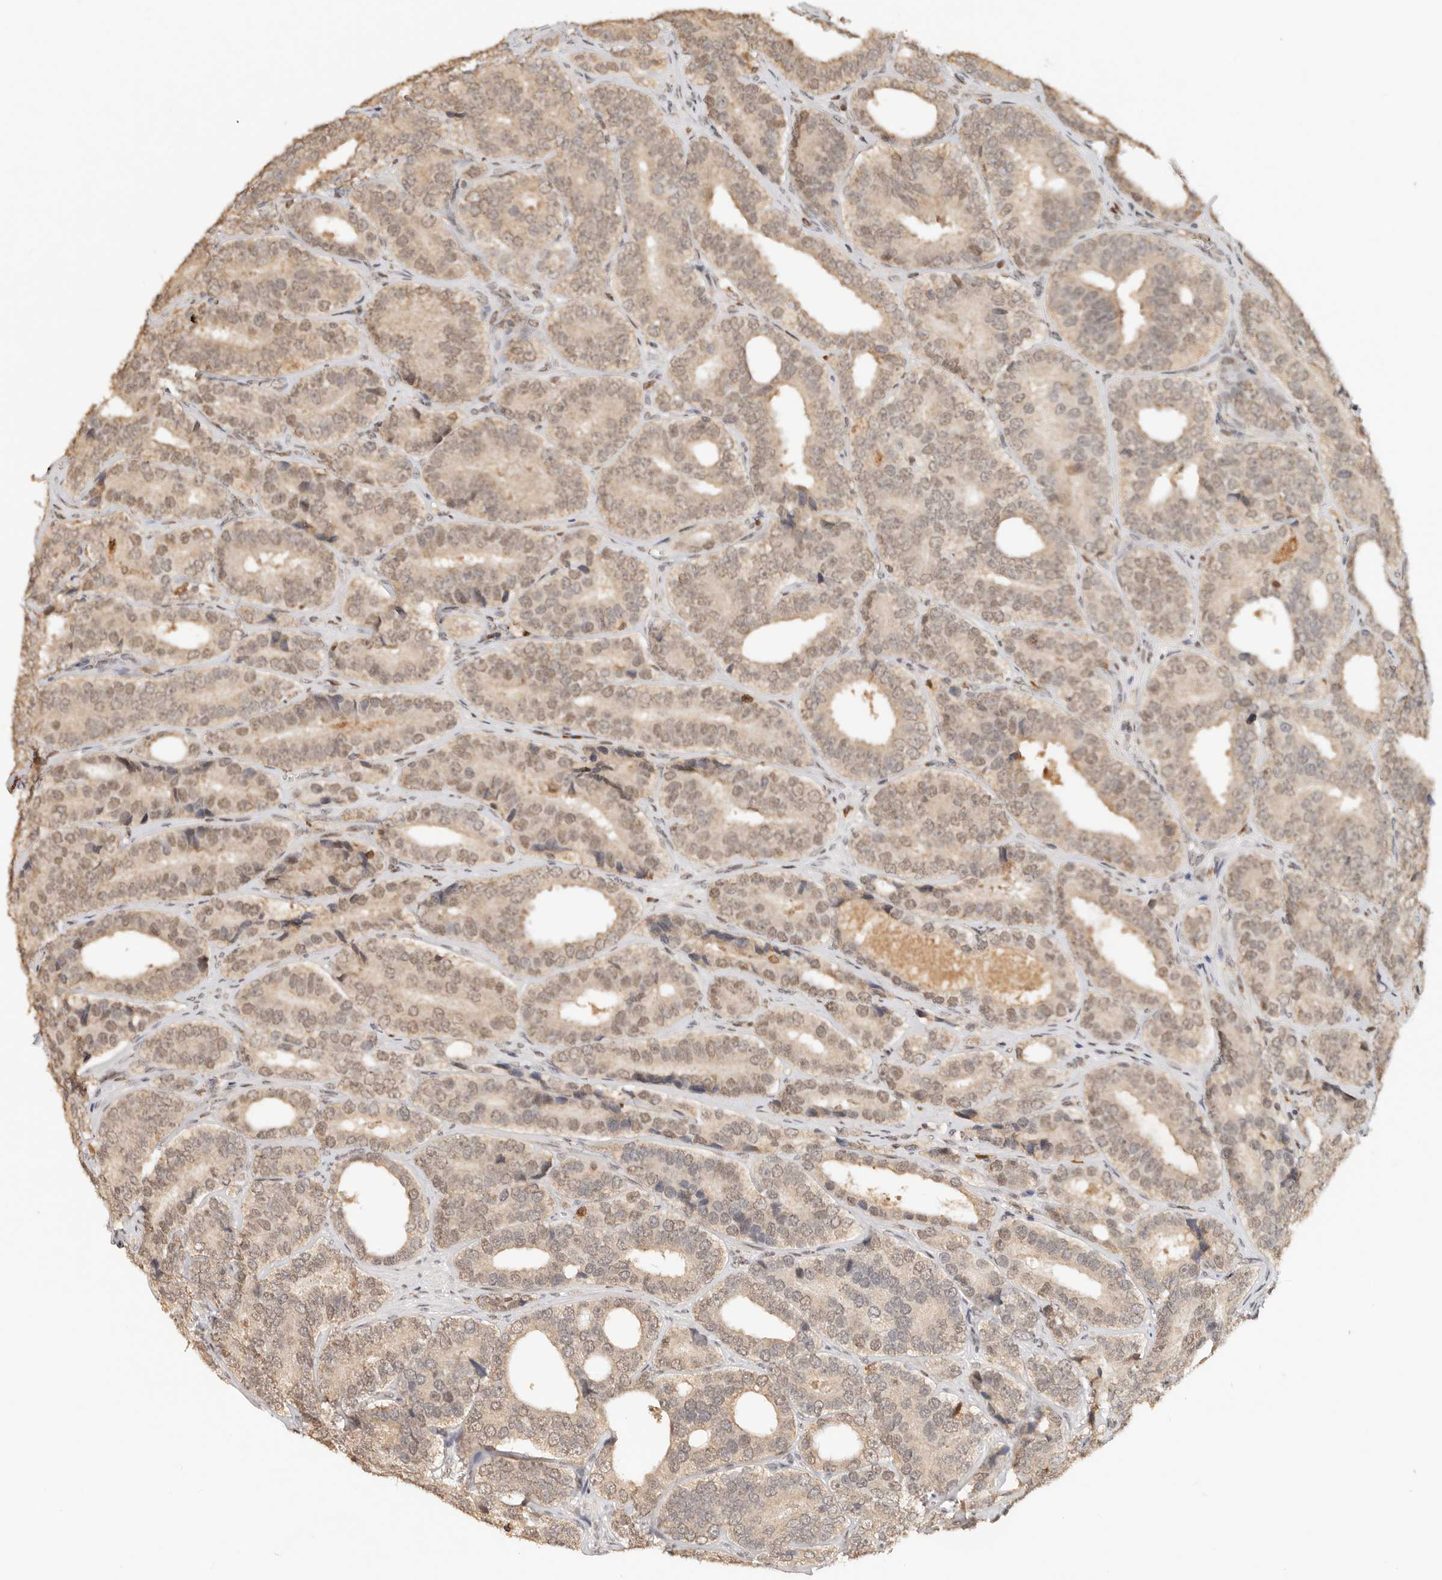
{"staining": {"intensity": "weak", "quantity": ">75%", "location": "cytoplasmic/membranous,nuclear"}, "tissue": "prostate cancer", "cell_type": "Tumor cells", "image_type": "cancer", "snomed": [{"axis": "morphology", "description": "Adenocarcinoma, High grade"}, {"axis": "topography", "description": "Prostate"}], "caption": "Adenocarcinoma (high-grade) (prostate) stained for a protein reveals weak cytoplasmic/membranous and nuclear positivity in tumor cells.", "gene": "NPAS2", "patient": {"sex": "male", "age": 56}}